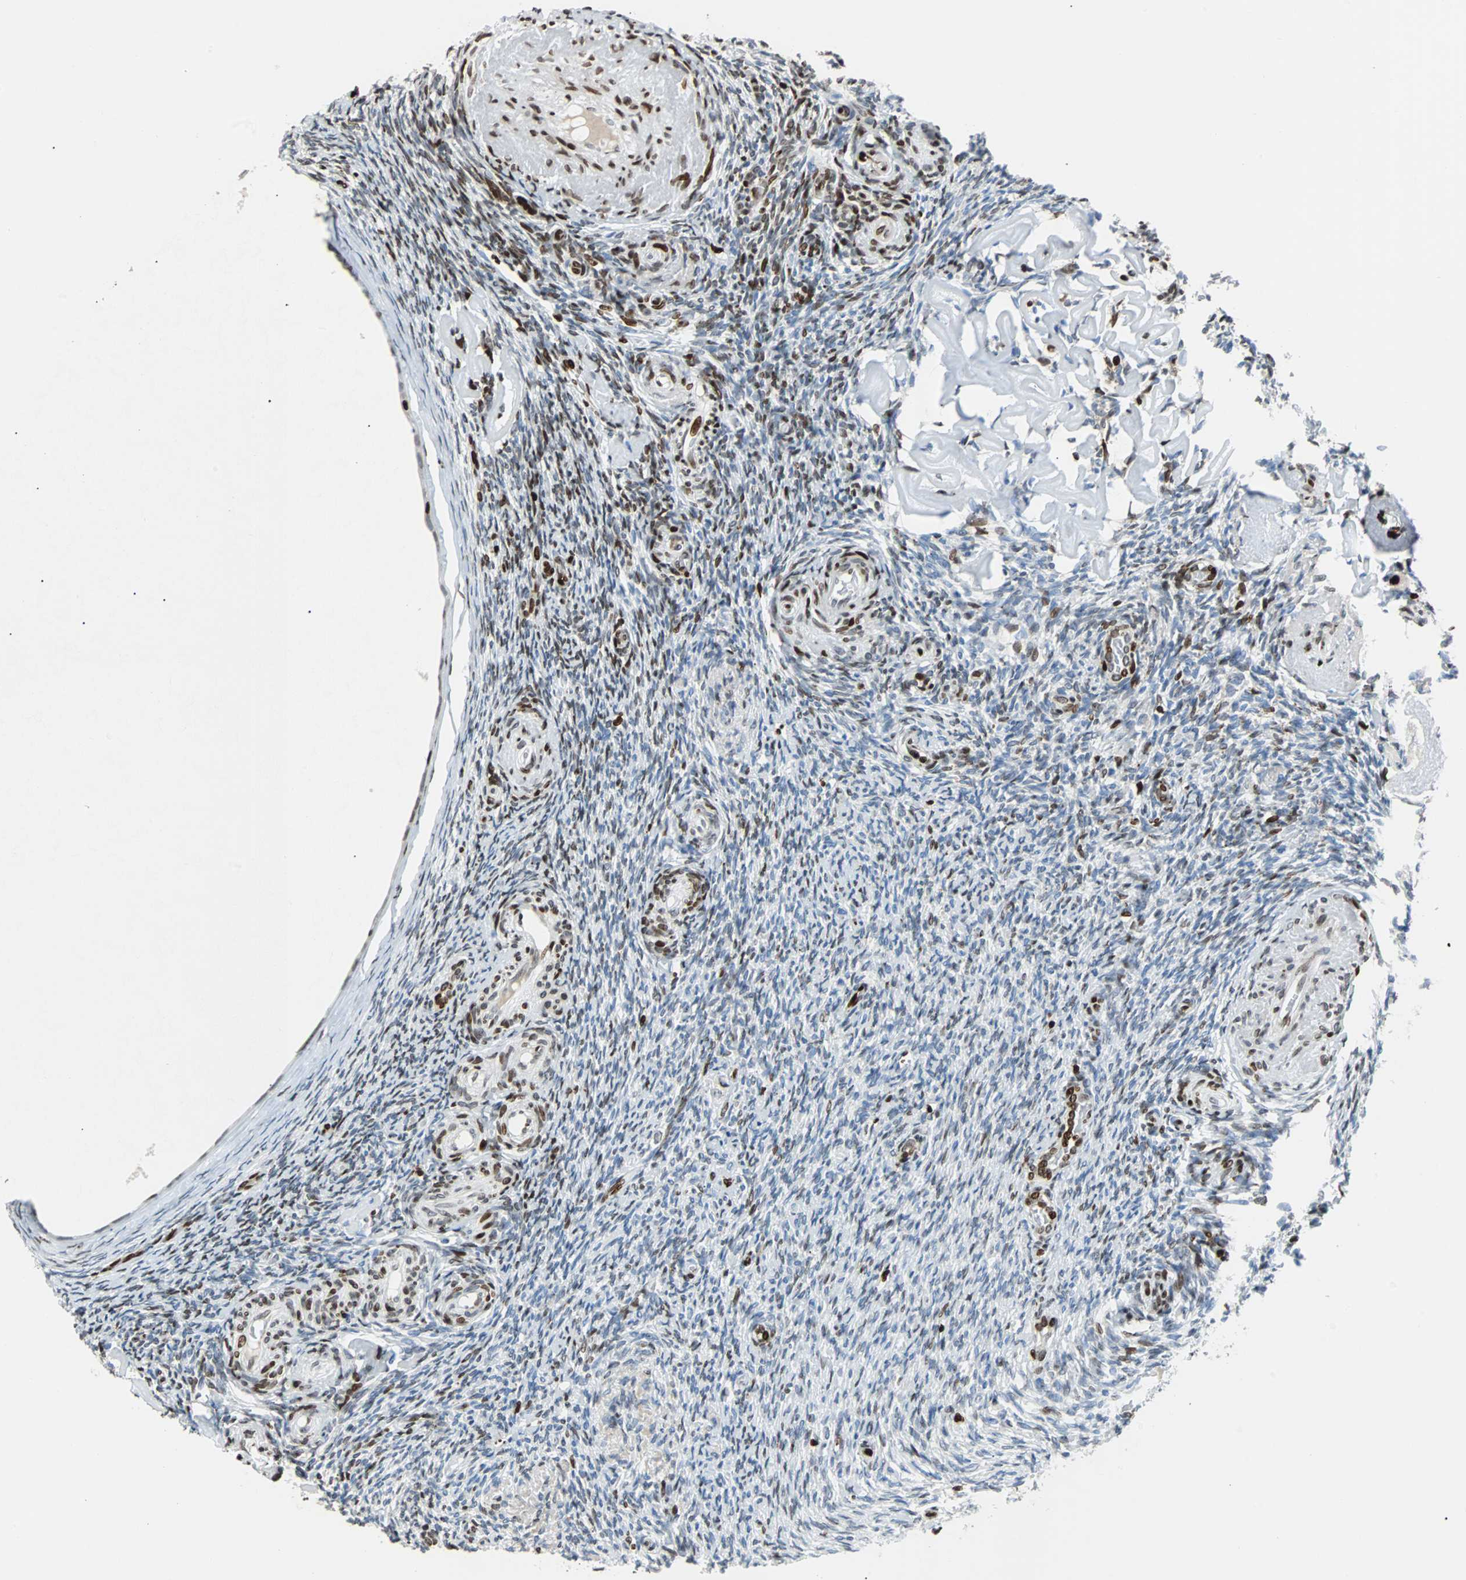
{"staining": {"intensity": "moderate", "quantity": ">75%", "location": "nuclear"}, "tissue": "ovary", "cell_type": "Follicle cells", "image_type": "normal", "snomed": [{"axis": "morphology", "description": "Normal tissue, NOS"}, {"axis": "topography", "description": "Ovary"}], "caption": "Ovary stained with IHC exhibits moderate nuclear expression in approximately >75% of follicle cells. The protein is shown in brown color, while the nuclei are stained blue.", "gene": "ZNF131", "patient": {"sex": "female", "age": 60}}